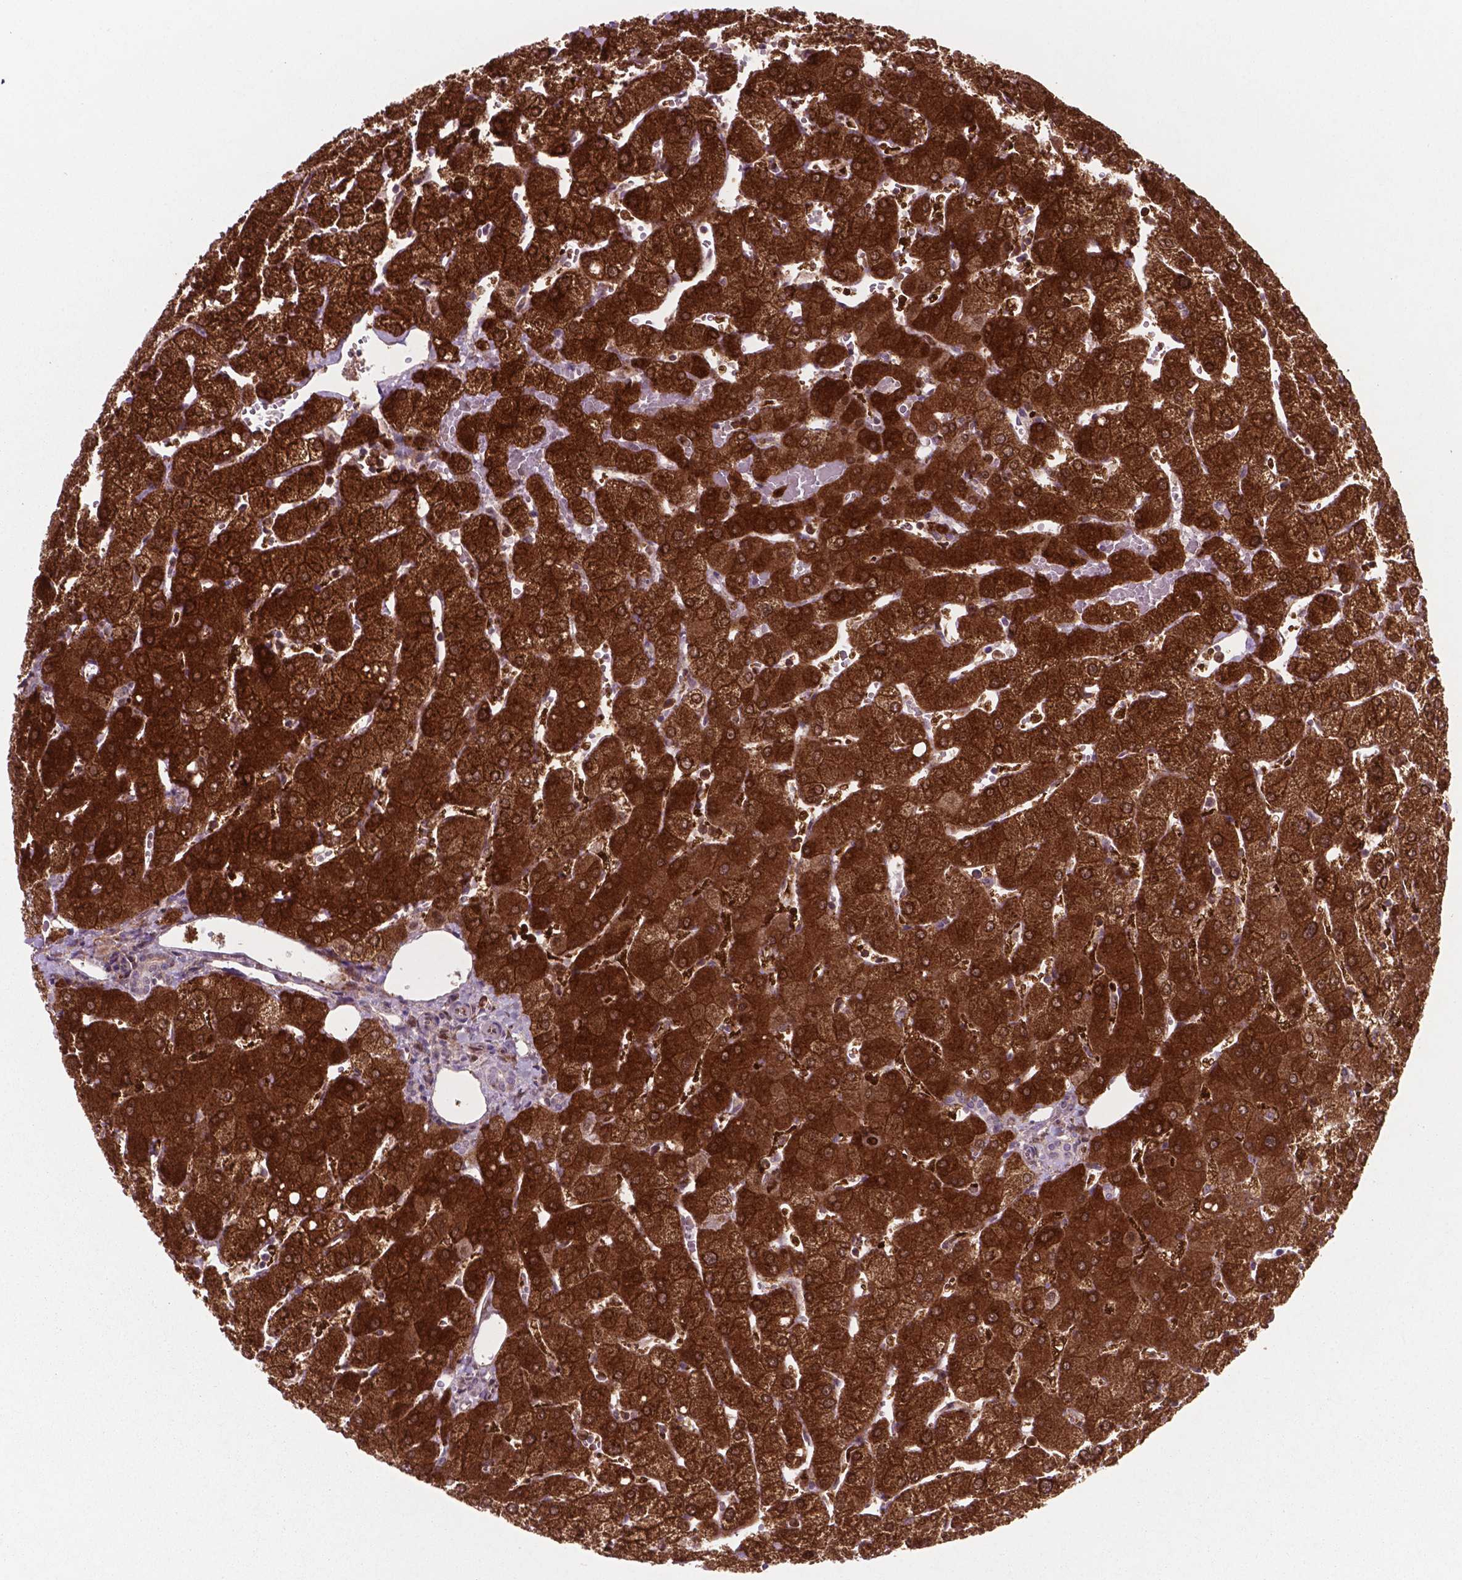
{"staining": {"intensity": "negative", "quantity": "none", "location": "none"}, "tissue": "liver", "cell_type": "Cholangiocytes", "image_type": "normal", "snomed": [{"axis": "morphology", "description": "Normal tissue, NOS"}, {"axis": "topography", "description": "Liver"}], "caption": "DAB (3,3'-diaminobenzidine) immunohistochemical staining of normal liver displays no significant positivity in cholangiocytes.", "gene": "LDHA", "patient": {"sex": "female", "age": 54}}